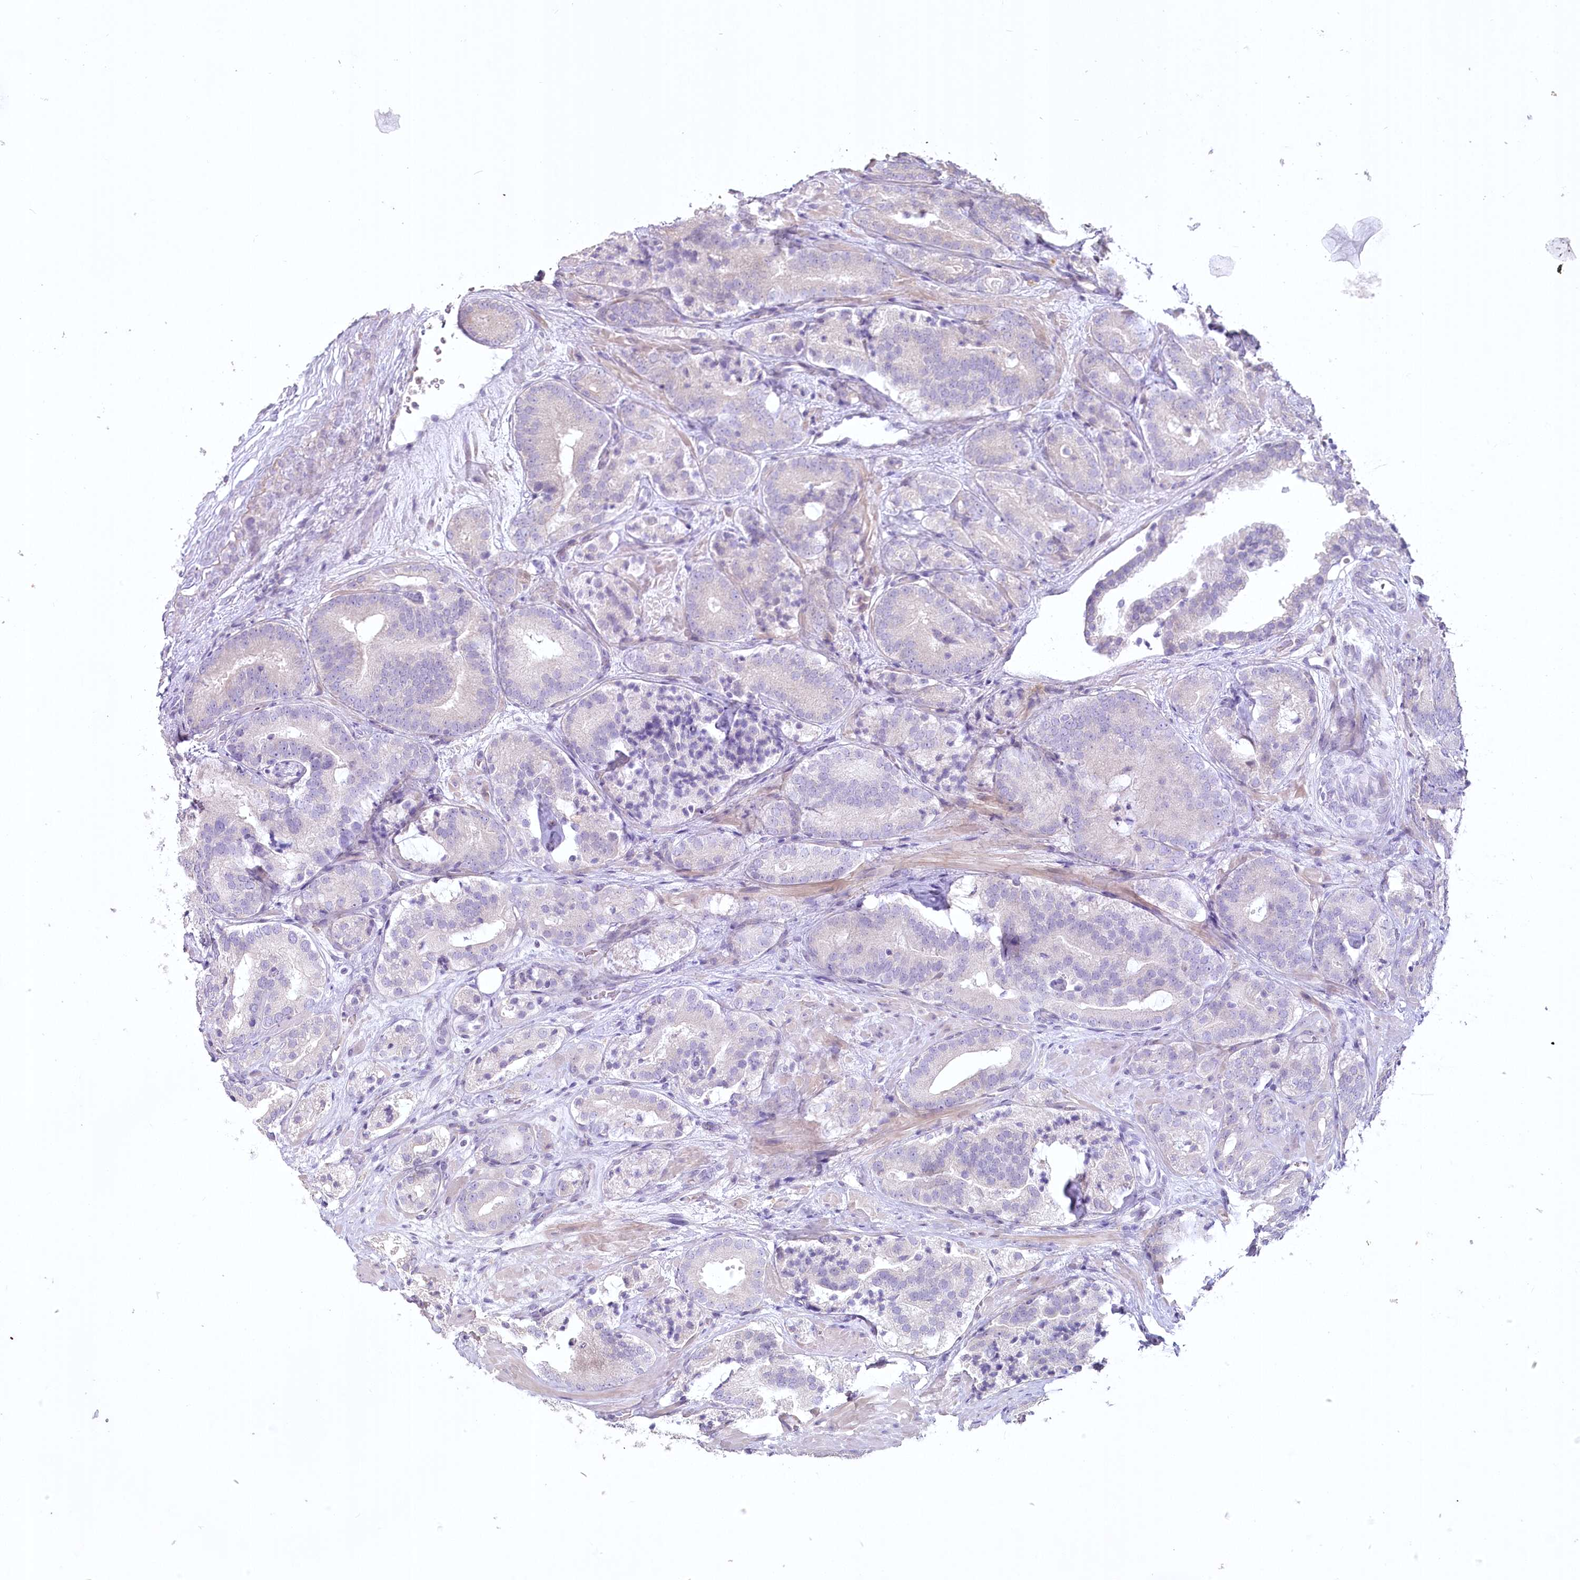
{"staining": {"intensity": "negative", "quantity": "none", "location": "none"}, "tissue": "prostate cancer", "cell_type": "Tumor cells", "image_type": "cancer", "snomed": [{"axis": "morphology", "description": "Adenocarcinoma, High grade"}, {"axis": "topography", "description": "Prostate"}], "caption": "Prostate adenocarcinoma (high-grade) stained for a protein using immunohistochemistry exhibits no expression tumor cells.", "gene": "USP11", "patient": {"sex": "male", "age": 57}}